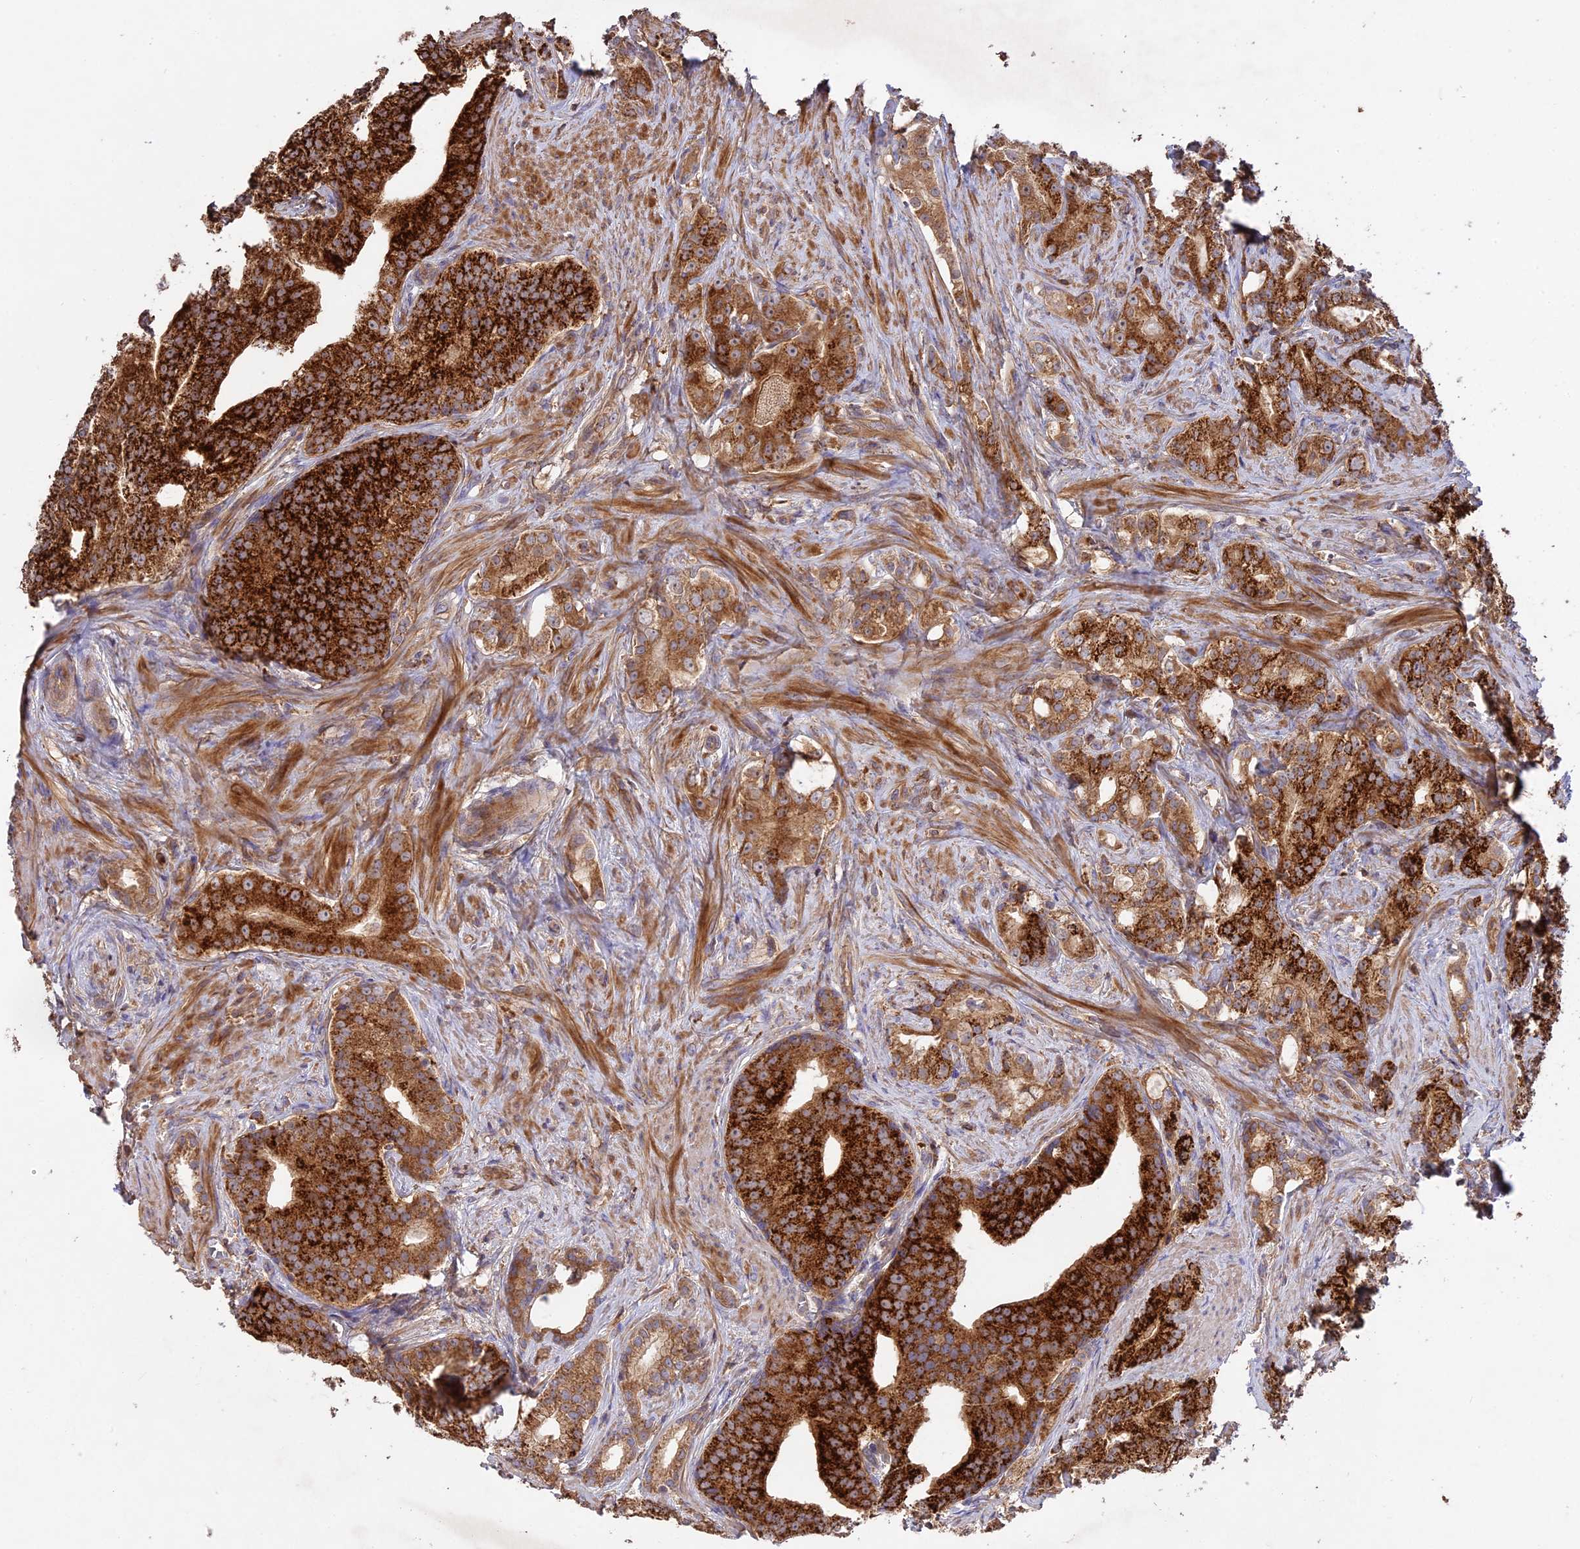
{"staining": {"intensity": "strong", "quantity": ">75%", "location": "cytoplasmic/membranous"}, "tissue": "prostate cancer", "cell_type": "Tumor cells", "image_type": "cancer", "snomed": [{"axis": "morphology", "description": "Adenocarcinoma, Low grade"}, {"axis": "topography", "description": "Prostate"}], "caption": "An image showing strong cytoplasmic/membranous staining in approximately >75% of tumor cells in prostate cancer, as visualized by brown immunohistochemical staining.", "gene": "NUDT8", "patient": {"sex": "male", "age": 71}}